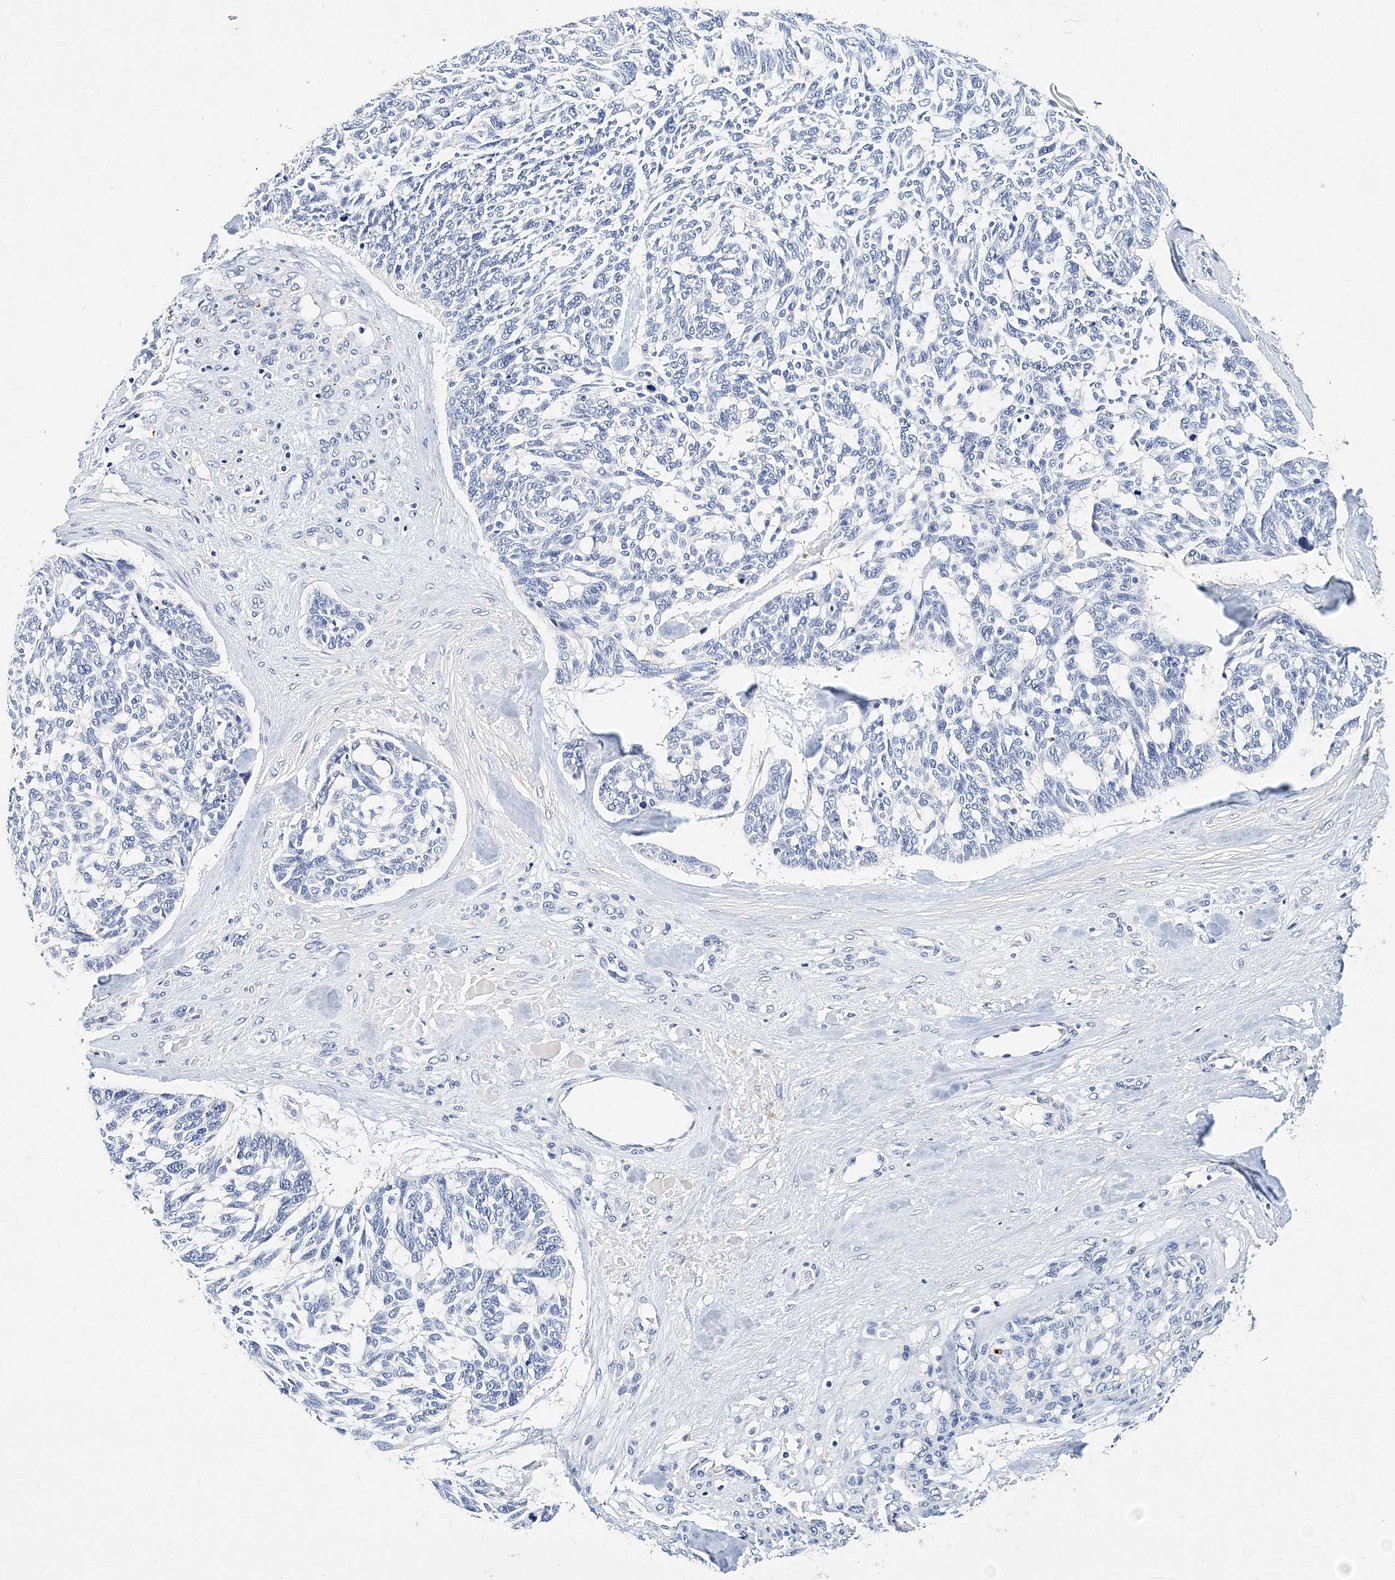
{"staining": {"intensity": "negative", "quantity": "none", "location": "none"}, "tissue": "skin cancer", "cell_type": "Tumor cells", "image_type": "cancer", "snomed": [{"axis": "morphology", "description": "Basal cell carcinoma"}, {"axis": "topography", "description": "Skin"}], "caption": "Tumor cells are negative for protein expression in human skin cancer.", "gene": "ITGA2B", "patient": {"sex": "male", "age": 88}}